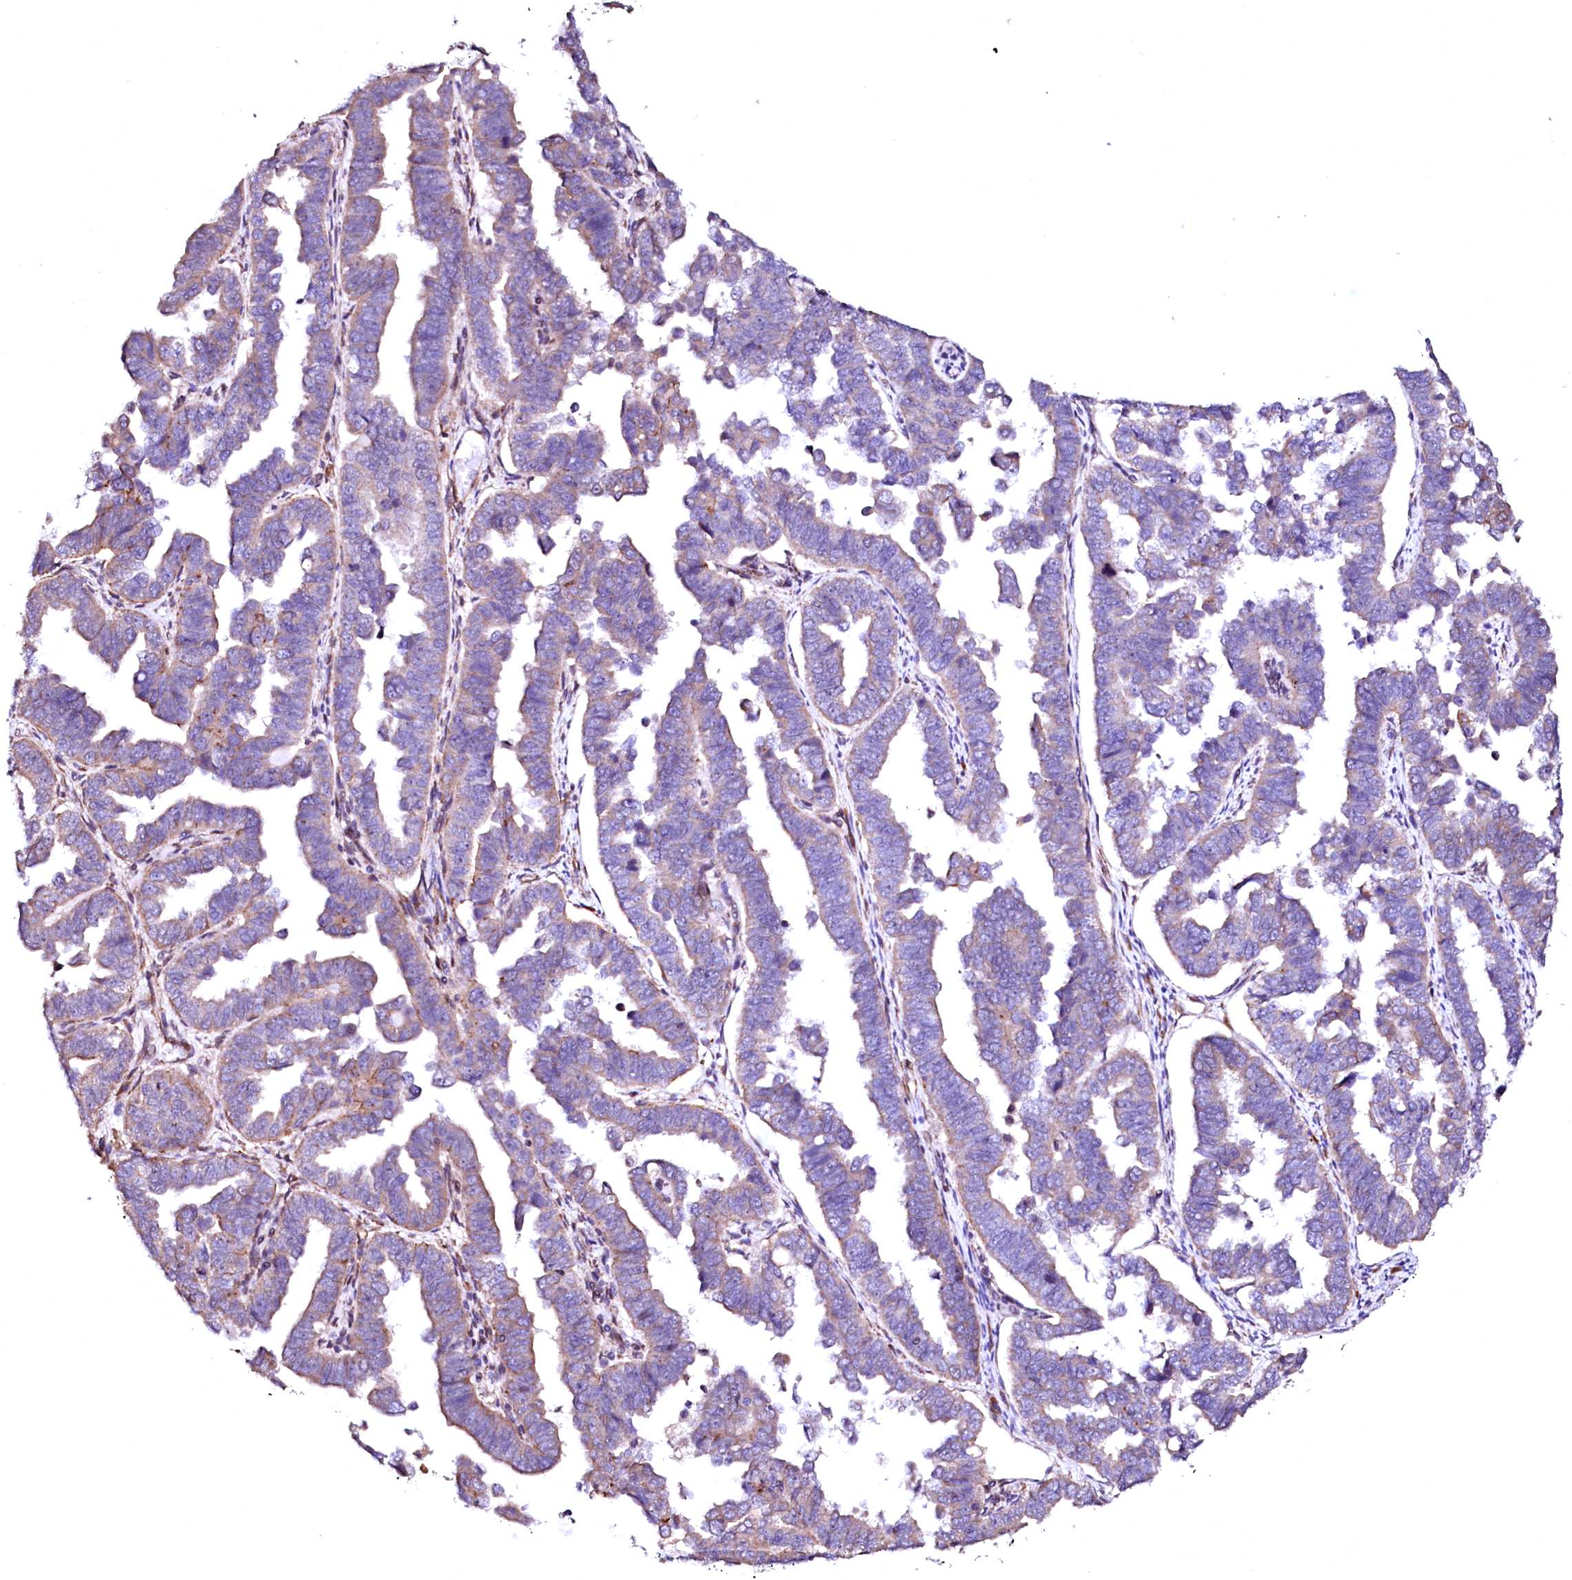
{"staining": {"intensity": "weak", "quantity": "25%-75%", "location": "cytoplasmic/membranous"}, "tissue": "endometrial cancer", "cell_type": "Tumor cells", "image_type": "cancer", "snomed": [{"axis": "morphology", "description": "Adenocarcinoma, NOS"}, {"axis": "topography", "description": "Endometrium"}], "caption": "Endometrial cancer (adenocarcinoma) tissue shows weak cytoplasmic/membranous positivity in about 25%-75% of tumor cells", "gene": "GPR176", "patient": {"sex": "female", "age": 75}}